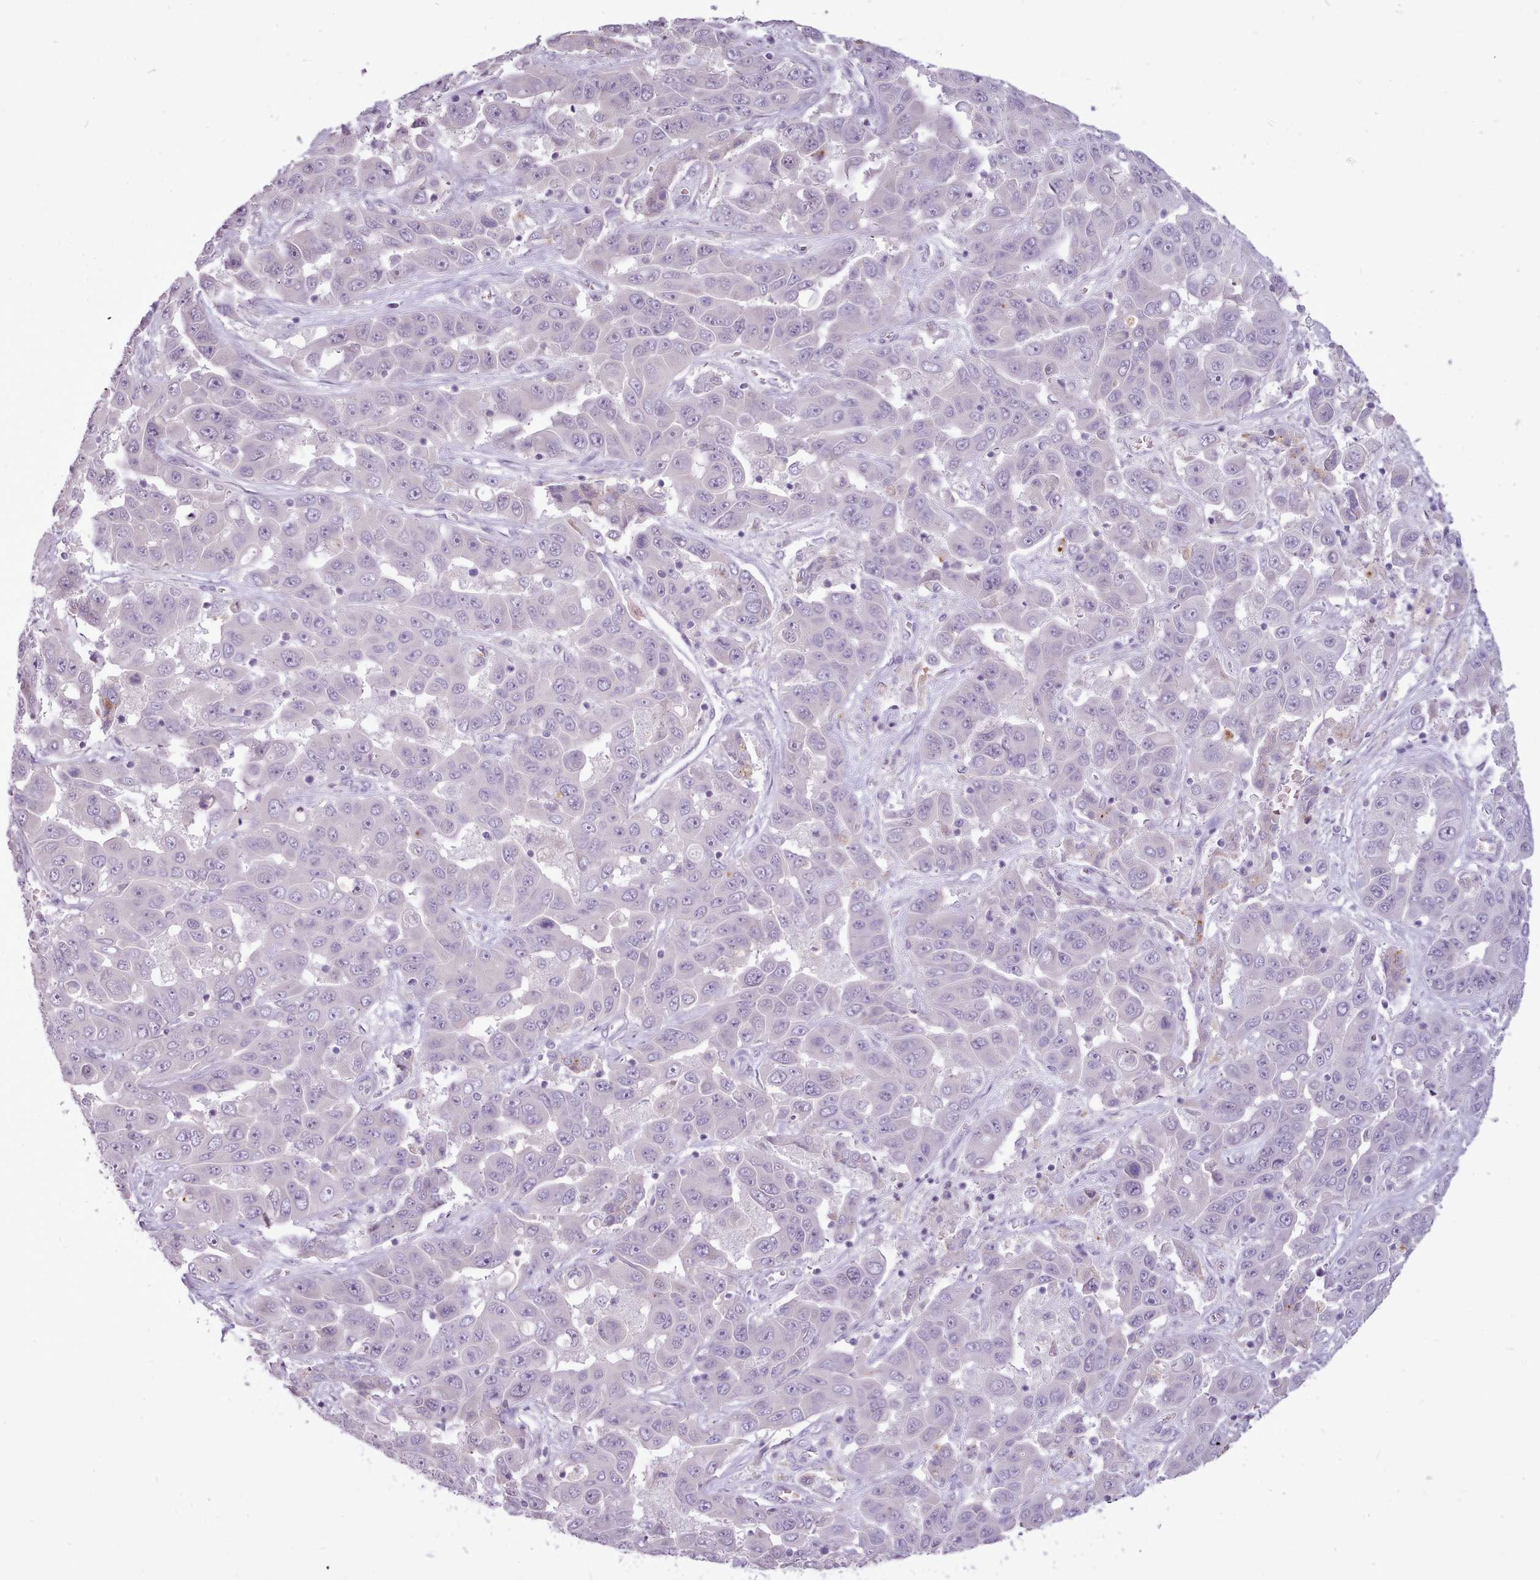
{"staining": {"intensity": "negative", "quantity": "none", "location": "none"}, "tissue": "liver cancer", "cell_type": "Tumor cells", "image_type": "cancer", "snomed": [{"axis": "morphology", "description": "Cholangiocarcinoma"}, {"axis": "topography", "description": "Liver"}], "caption": "Human liver cancer stained for a protein using immunohistochemistry (IHC) exhibits no staining in tumor cells.", "gene": "ATRAID", "patient": {"sex": "female", "age": 52}}